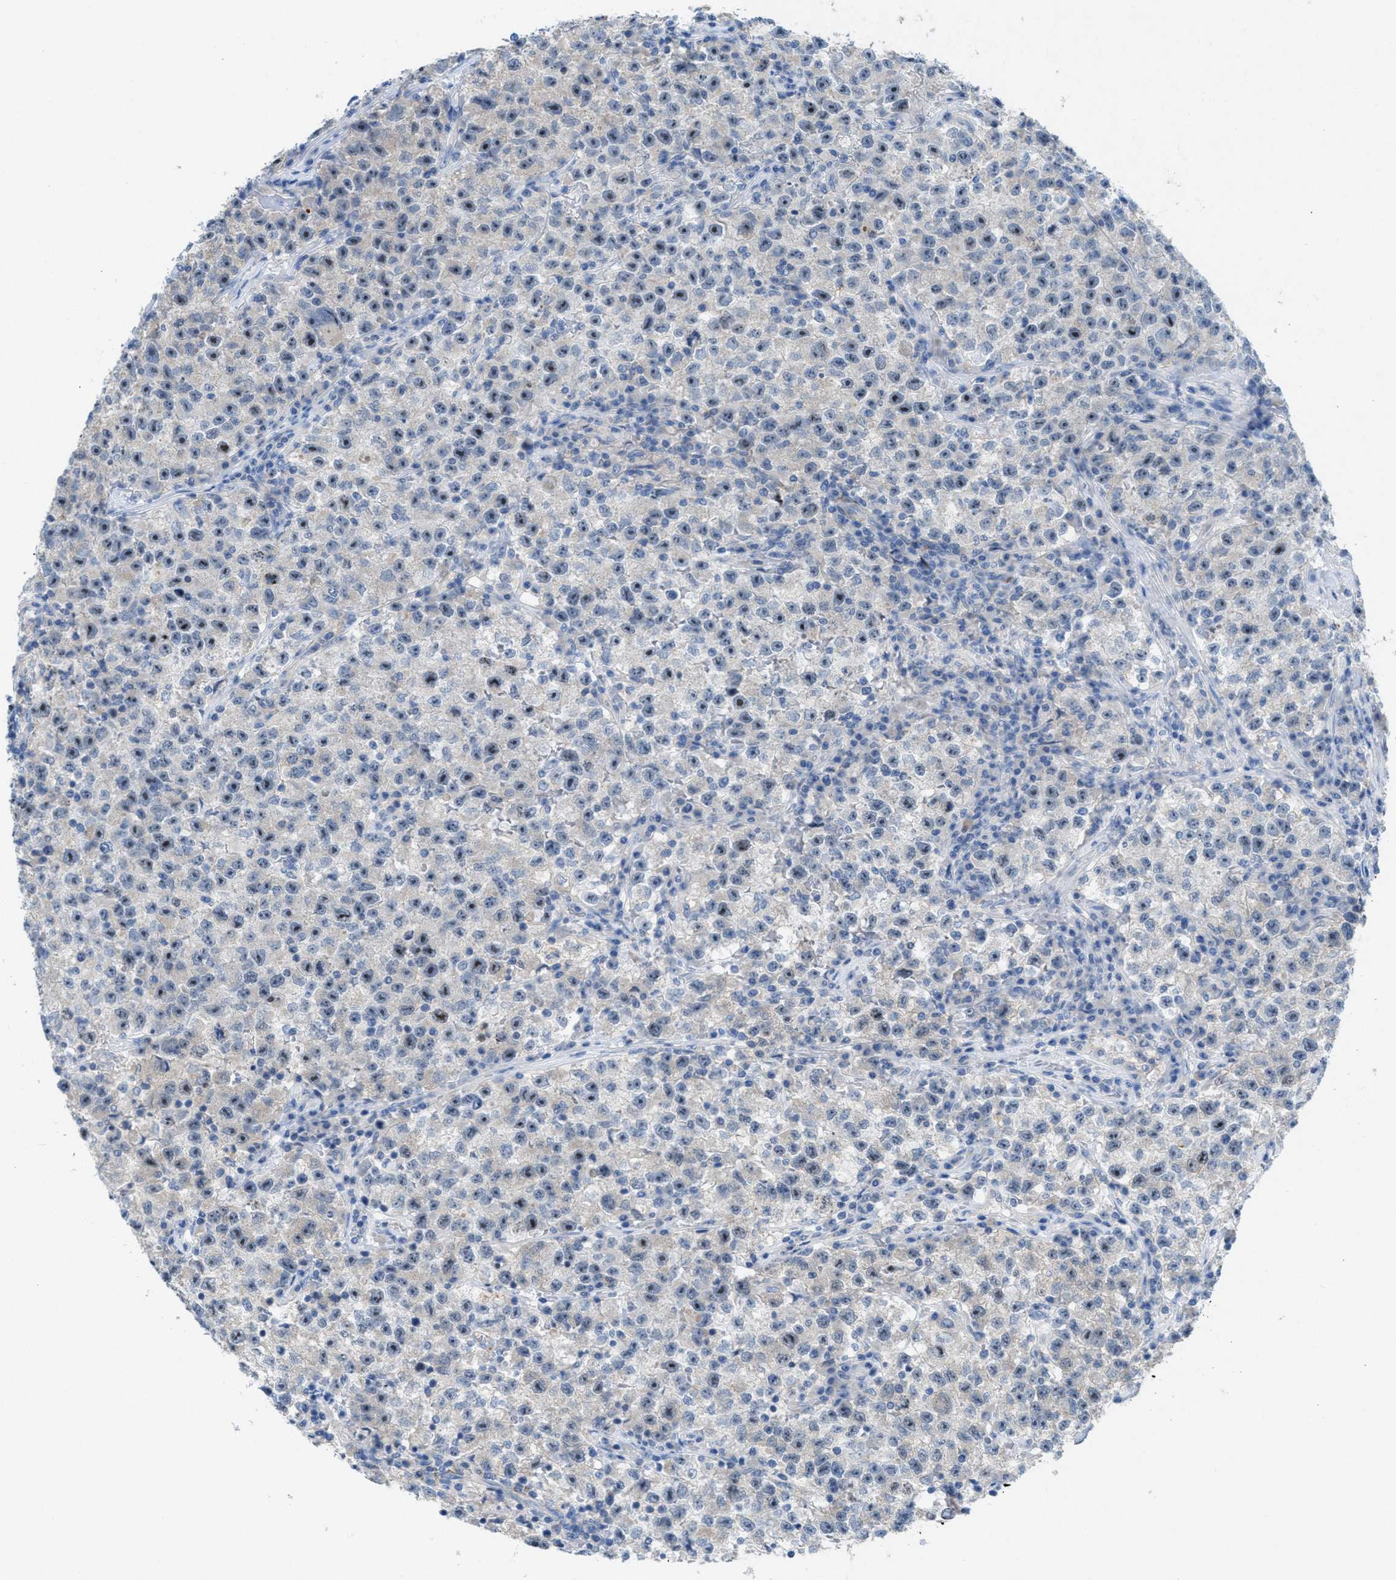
{"staining": {"intensity": "moderate", "quantity": "25%-75%", "location": "nuclear"}, "tissue": "testis cancer", "cell_type": "Tumor cells", "image_type": "cancer", "snomed": [{"axis": "morphology", "description": "Seminoma, NOS"}, {"axis": "topography", "description": "Testis"}], "caption": "Tumor cells demonstrate medium levels of moderate nuclear expression in approximately 25%-75% of cells in human testis cancer (seminoma).", "gene": "CMTM1", "patient": {"sex": "male", "age": 22}}